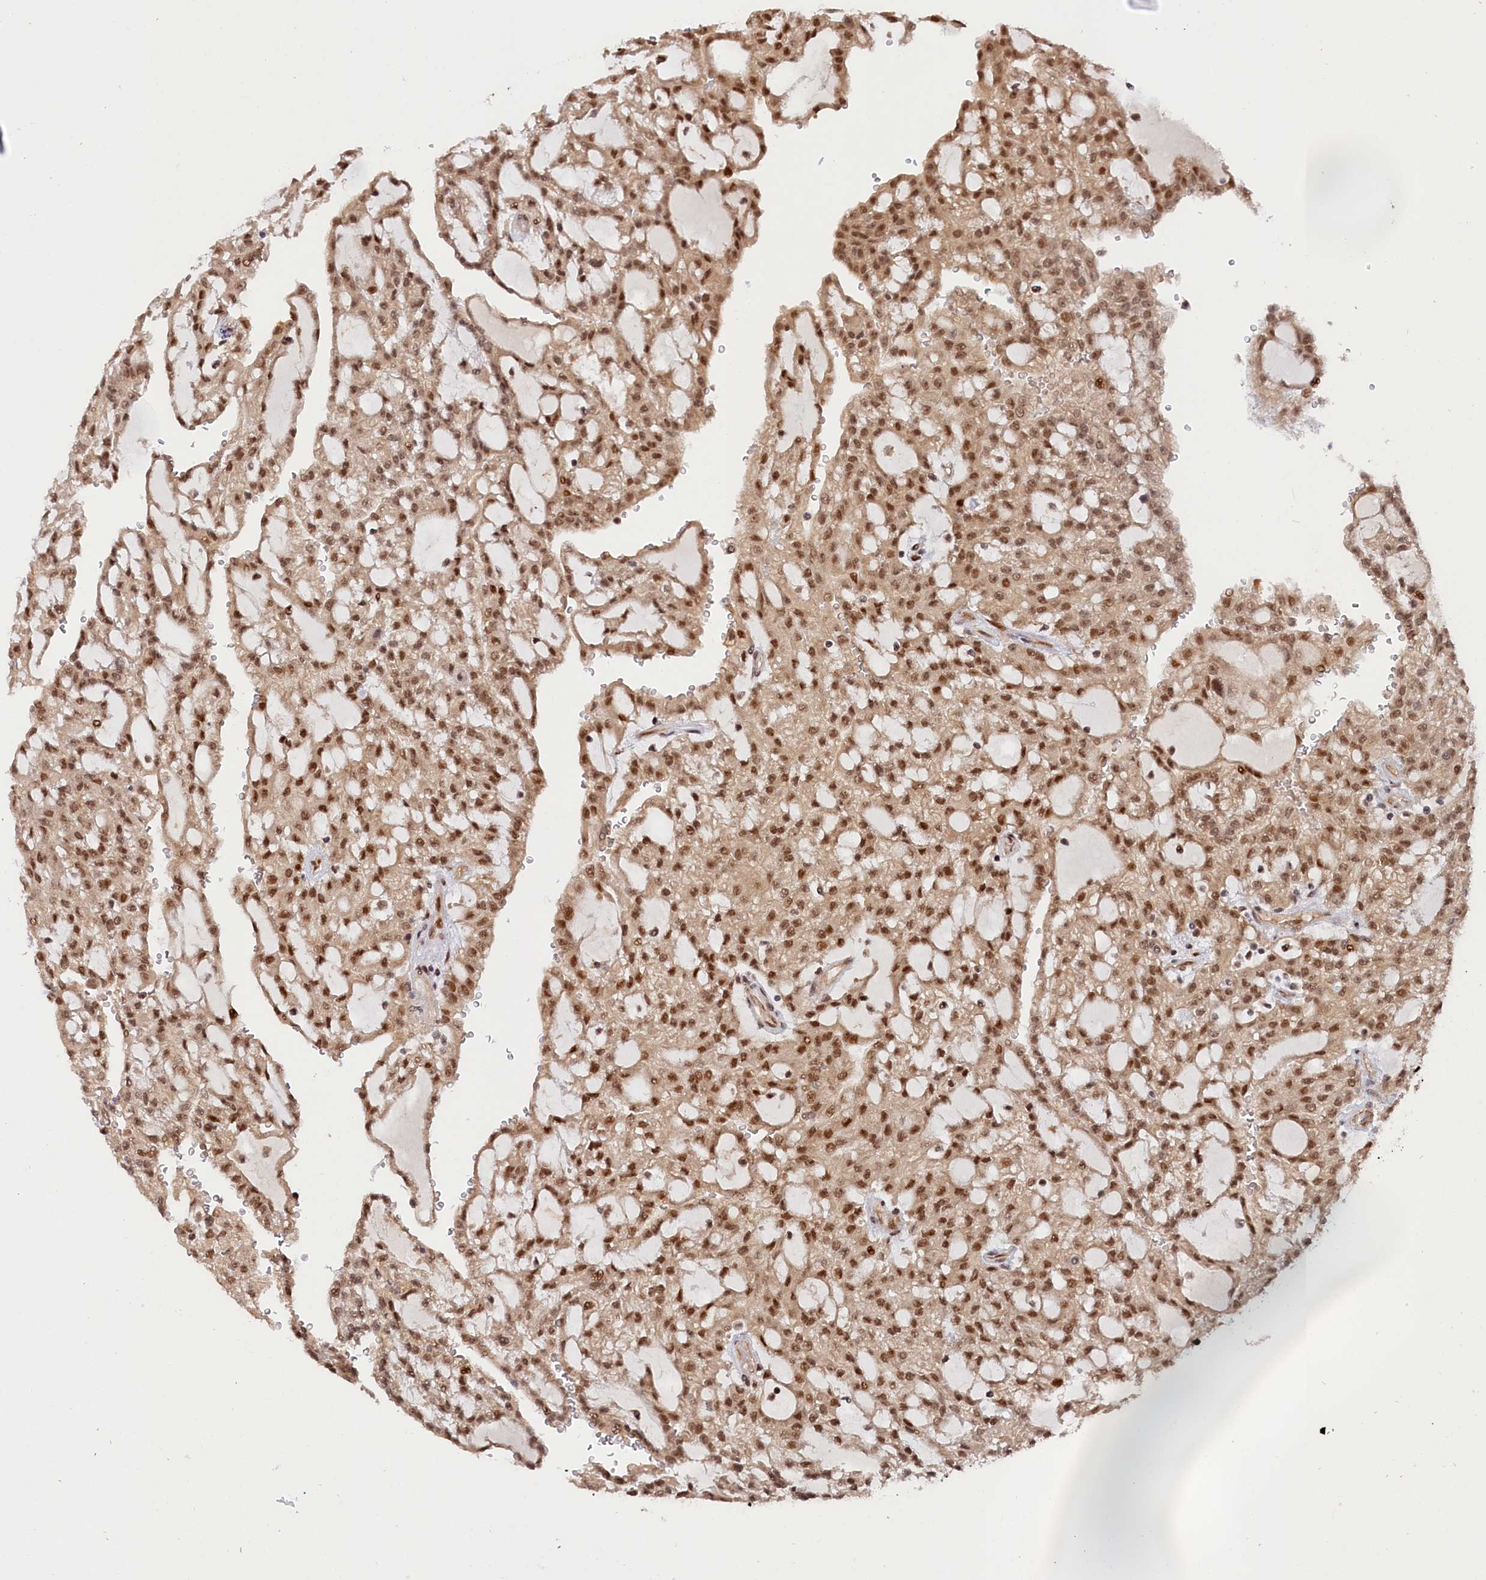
{"staining": {"intensity": "moderate", "quantity": ">75%", "location": "cytoplasmic/membranous,nuclear"}, "tissue": "renal cancer", "cell_type": "Tumor cells", "image_type": "cancer", "snomed": [{"axis": "morphology", "description": "Adenocarcinoma, NOS"}, {"axis": "topography", "description": "Kidney"}], "caption": "Human renal cancer stained for a protein (brown) demonstrates moderate cytoplasmic/membranous and nuclear positive expression in approximately >75% of tumor cells.", "gene": "ANKRD24", "patient": {"sex": "male", "age": 63}}